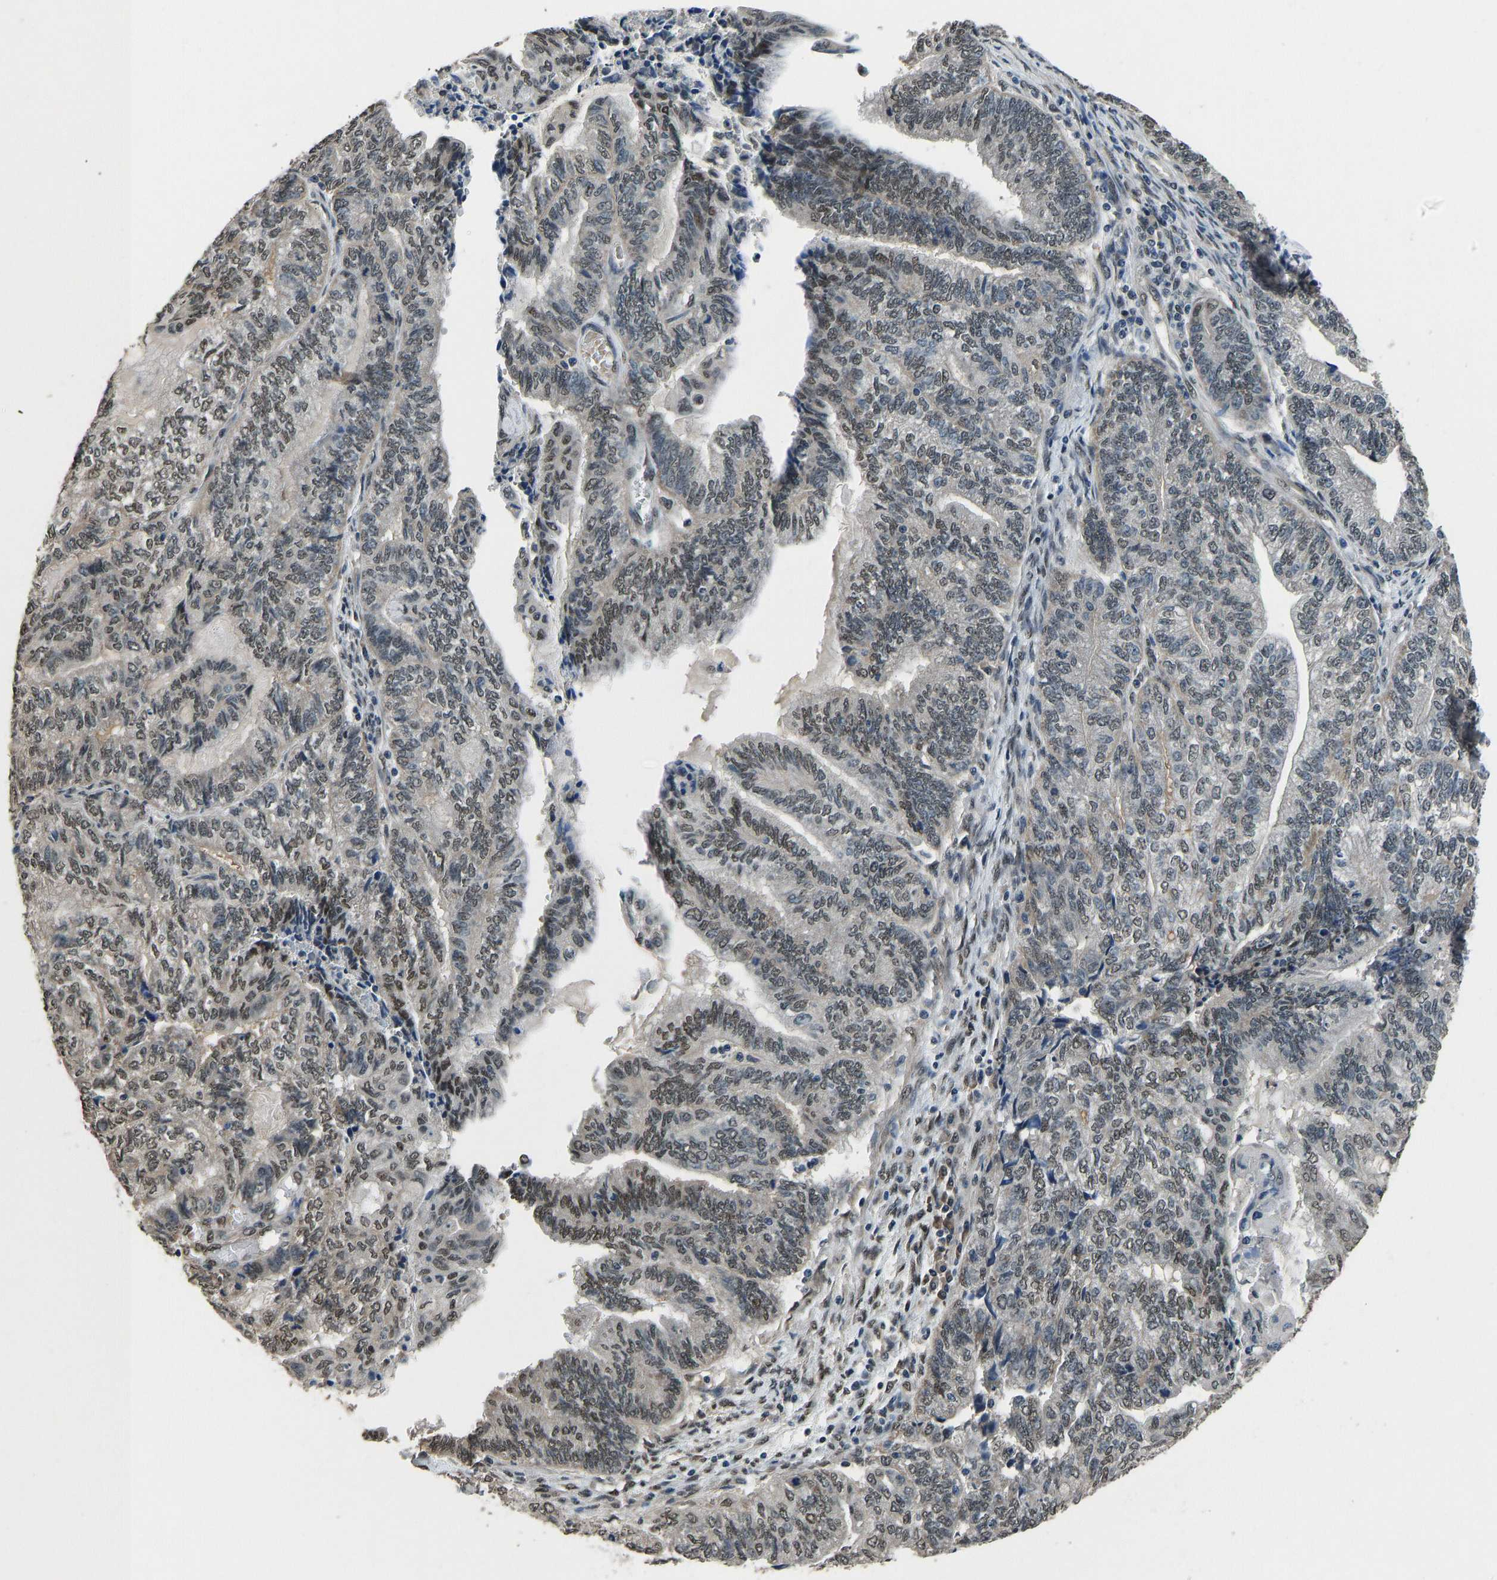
{"staining": {"intensity": "weak", "quantity": "25%-75%", "location": "nuclear"}, "tissue": "endometrial cancer", "cell_type": "Tumor cells", "image_type": "cancer", "snomed": [{"axis": "morphology", "description": "Adenocarcinoma, NOS"}, {"axis": "topography", "description": "Uterus"}, {"axis": "topography", "description": "Endometrium"}], "caption": "Endometrial cancer (adenocarcinoma) tissue demonstrates weak nuclear staining in approximately 25%-75% of tumor cells, visualized by immunohistochemistry.", "gene": "FOS", "patient": {"sex": "female", "age": 70}}